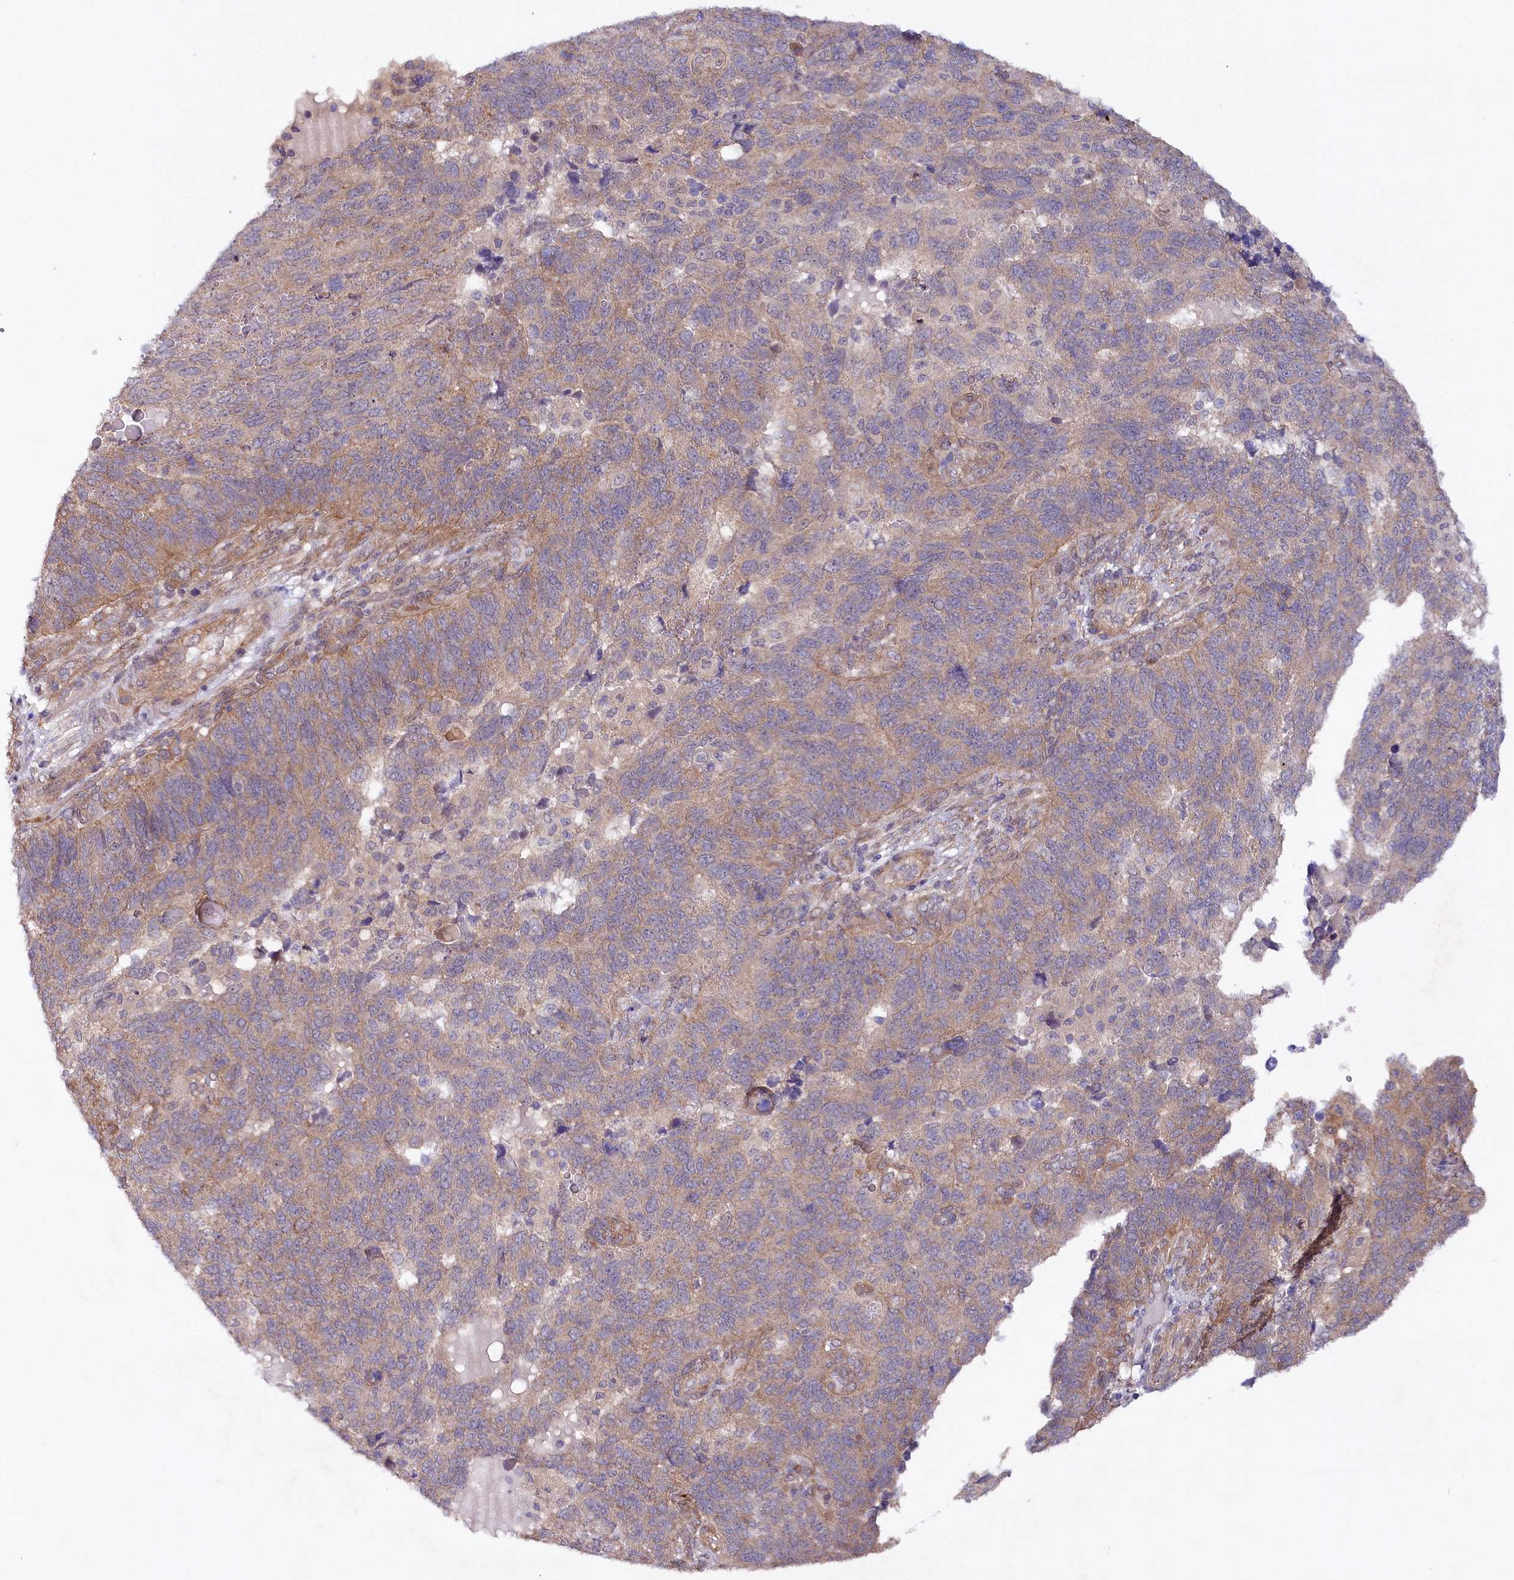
{"staining": {"intensity": "moderate", "quantity": "25%-75%", "location": "cytoplasmic/membranous,nuclear"}, "tissue": "endometrial cancer", "cell_type": "Tumor cells", "image_type": "cancer", "snomed": [{"axis": "morphology", "description": "Adenocarcinoma, NOS"}, {"axis": "topography", "description": "Endometrium"}], "caption": "Immunohistochemistry image of endometrial cancer stained for a protein (brown), which shows medium levels of moderate cytoplasmic/membranous and nuclear staining in approximately 25%-75% of tumor cells.", "gene": "PHLDB1", "patient": {"sex": "female", "age": 66}}